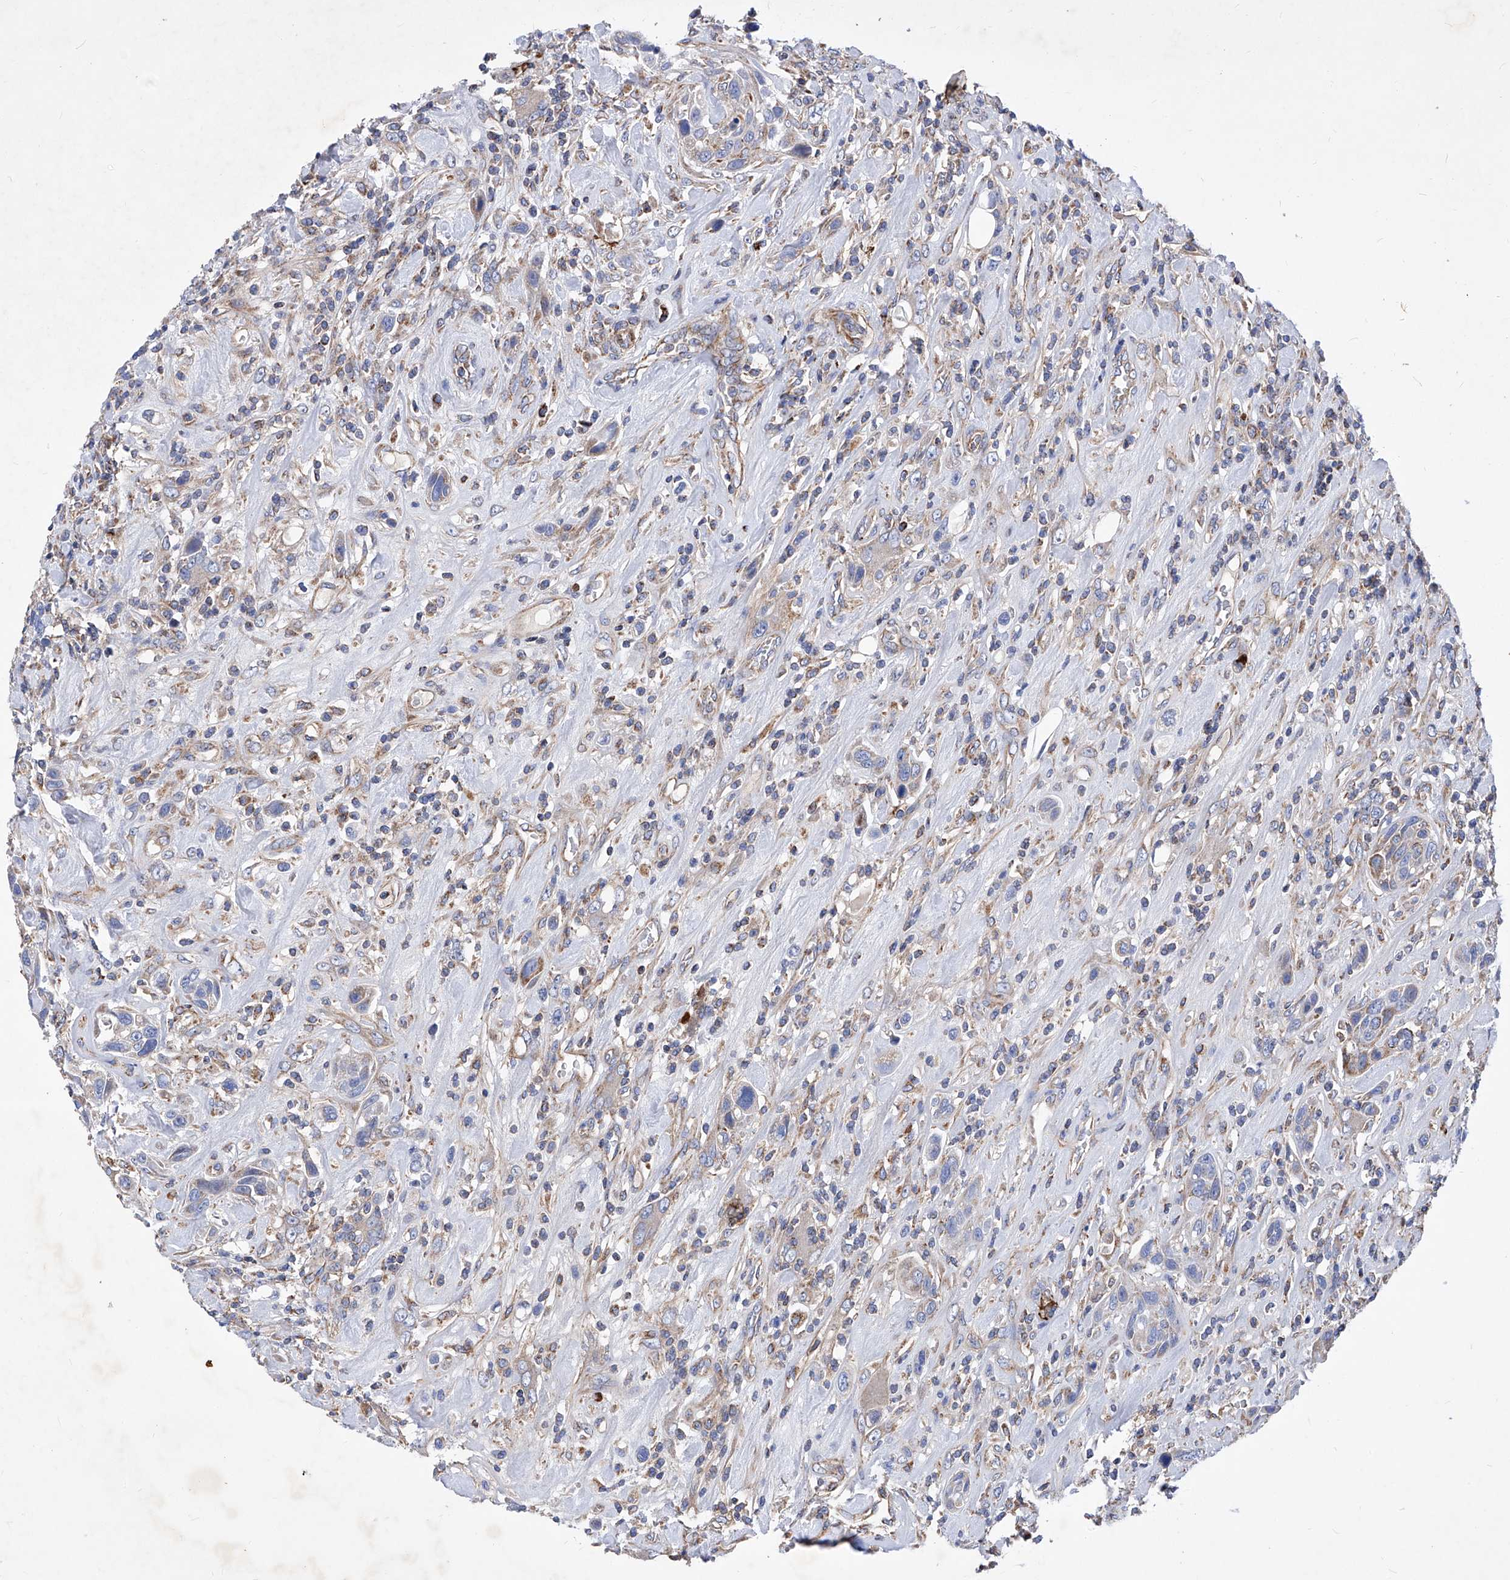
{"staining": {"intensity": "moderate", "quantity": "<25%", "location": "cytoplasmic/membranous"}, "tissue": "urothelial cancer", "cell_type": "Tumor cells", "image_type": "cancer", "snomed": [{"axis": "morphology", "description": "Urothelial carcinoma, High grade"}, {"axis": "topography", "description": "Urinary bladder"}], "caption": "Urothelial cancer was stained to show a protein in brown. There is low levels of moderate cytoplasmic/membranous positivity in approximately <25% of tumor cells.", "gene": "HRNR", "patient": {"sex": "male", "age": 50}}